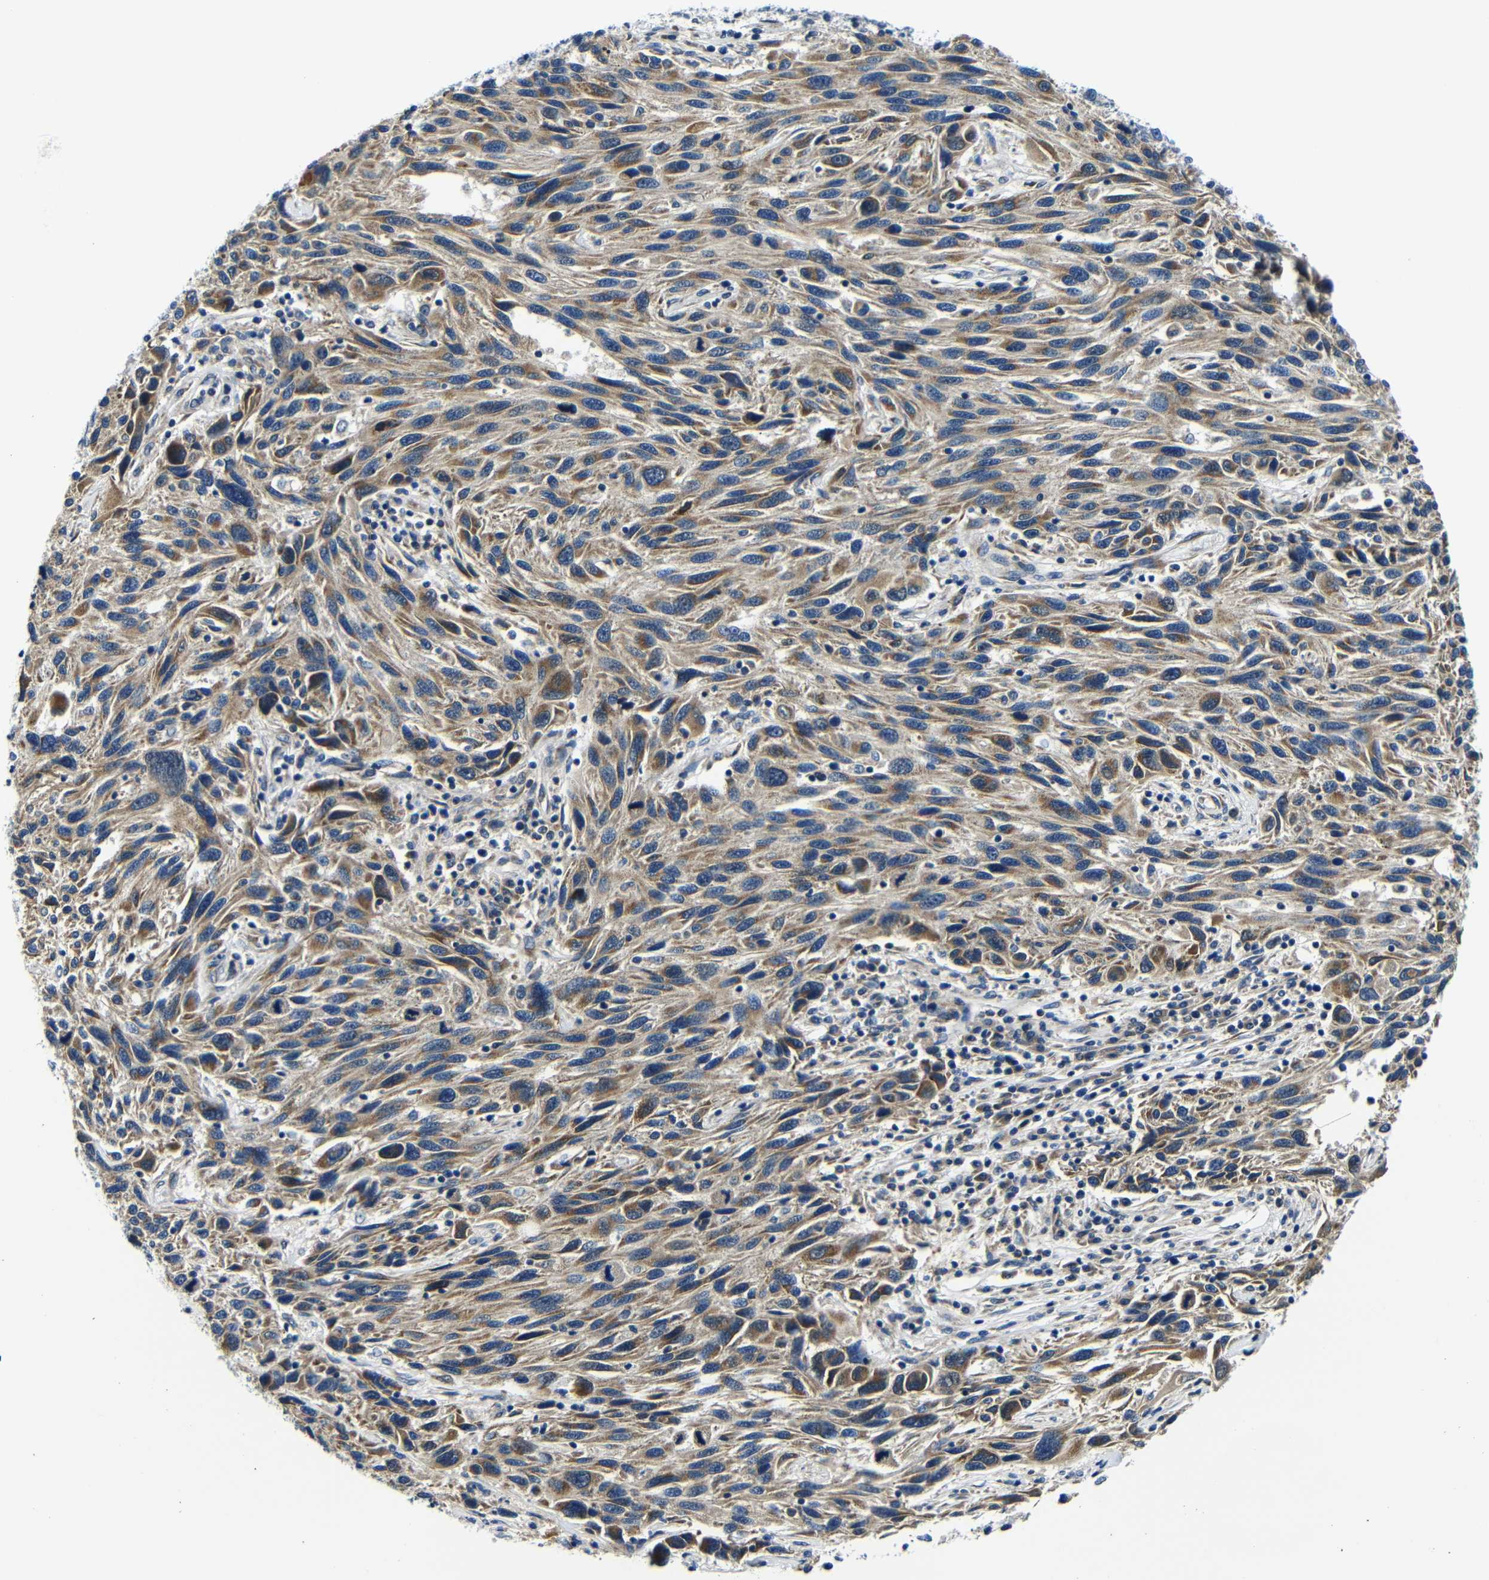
{"staining": {"intensity": "moderate", "quantity": ">75%", "location": "cytoplasmic/membranous"}, "tissue": "melanoma", "cell_type": "Tumor cells", "image_type": "cancer", "snomed": [{"axis": "morphology", "description": "Malignant melanoma, NOS"}, {"axis": "topography", "description": "Skin"}], "caption": "Immunohistochemistry of melanoma exhibits medium levels of moderate cytoplasmic/membranous staining in about >75% of tumor cells.", "gene": "FKBP14", "patient": {"sex": "male", "age": 53}}